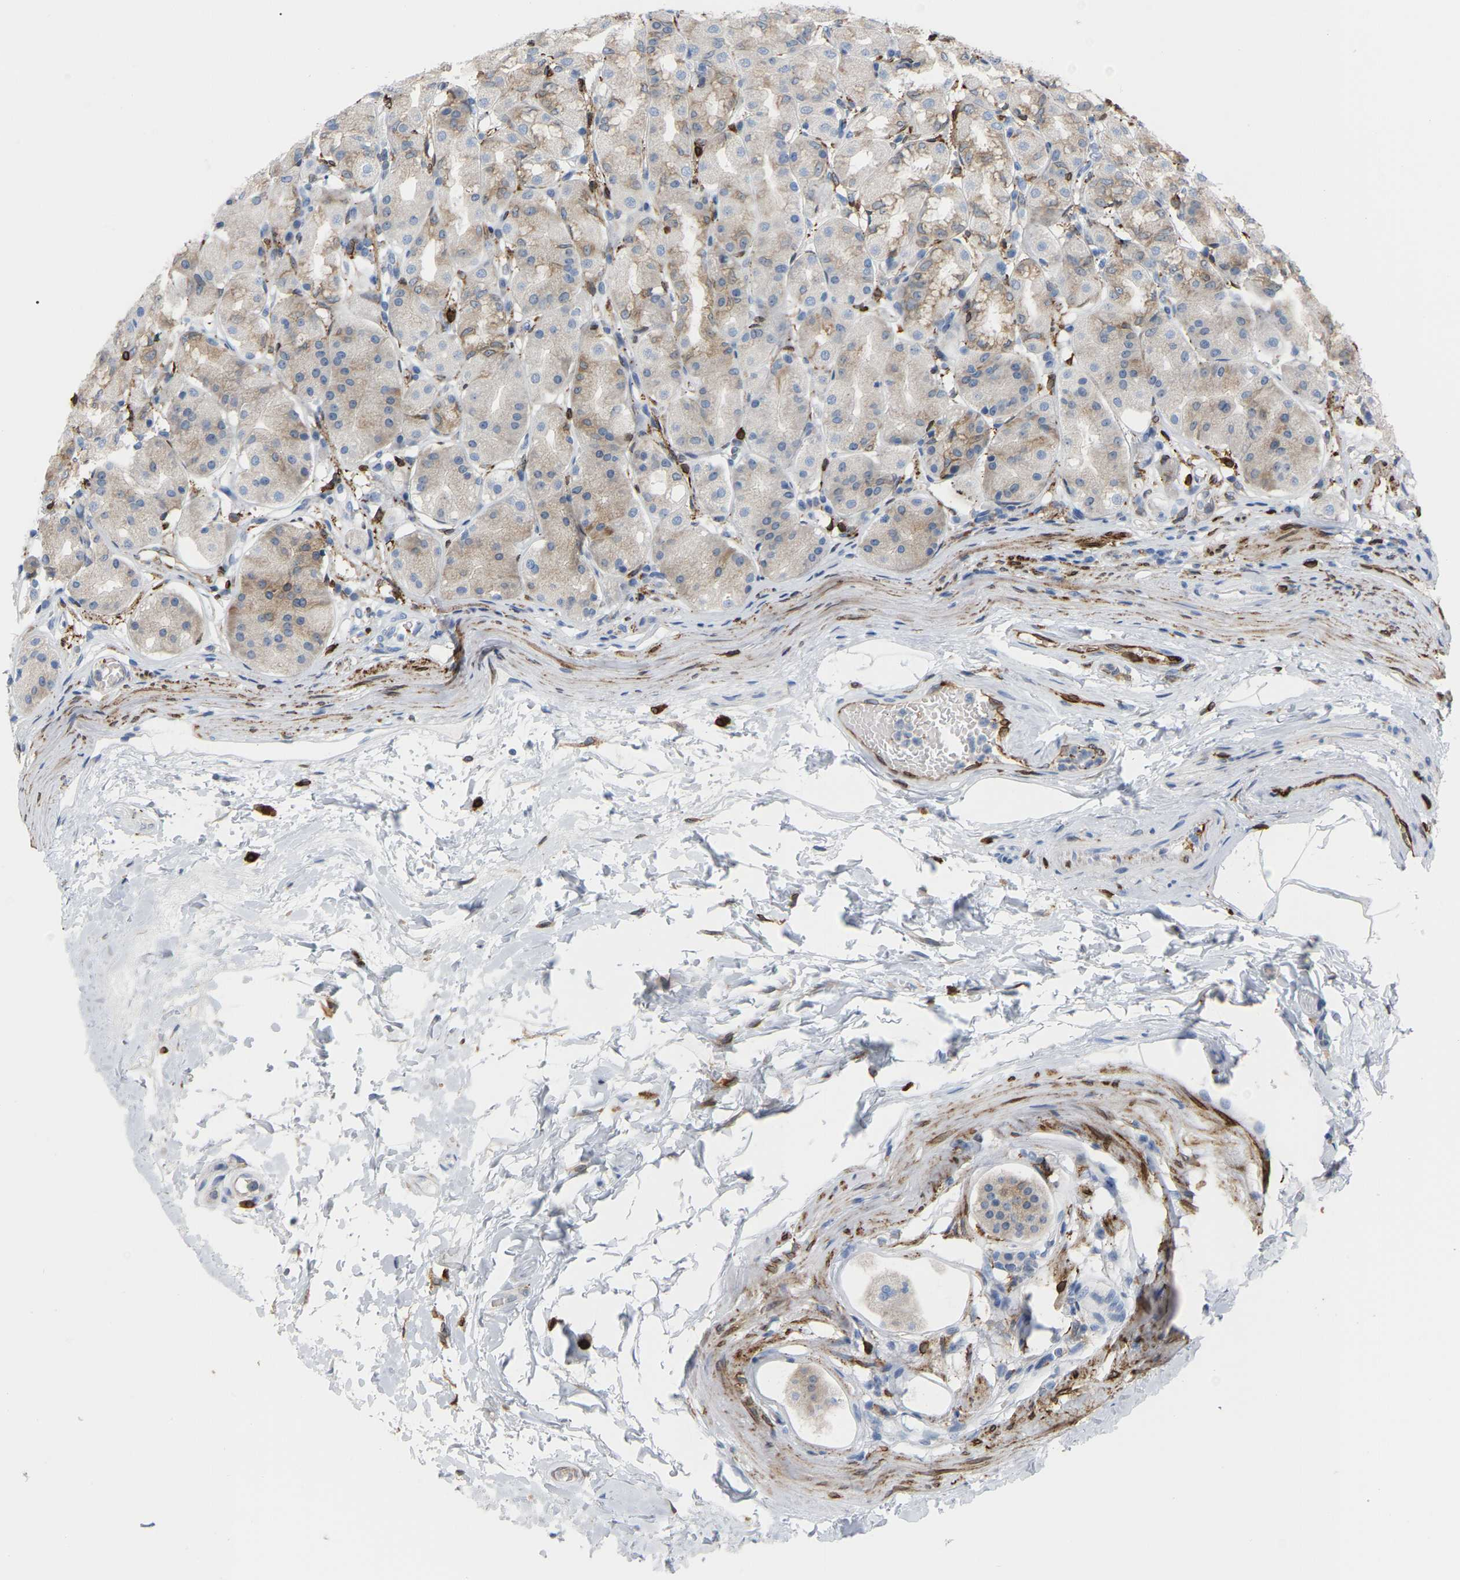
{"staining": {"intensity": "weak", "quantity": "25%-75%", "location": "cytoplasmic/membranous"}, "tissue": "stomach", "cell_type": "Glandular cells", "image_type": "normal", "snomed": [{"axis": "morphology", "description": "Normal tissue, NOS"}, {"axis": "topography", "description": "Stomach"}, {"axis": "topography", "description": "Stomach, lower"}], "caption": "Stomach was stained to show a protein in brown. There is low levels of weak cytoplasmic/membranous positivity in about 25%-75% of glandular cells.", "gene": "PTGS1", "patient": {"sex": "female", "age": 56}}